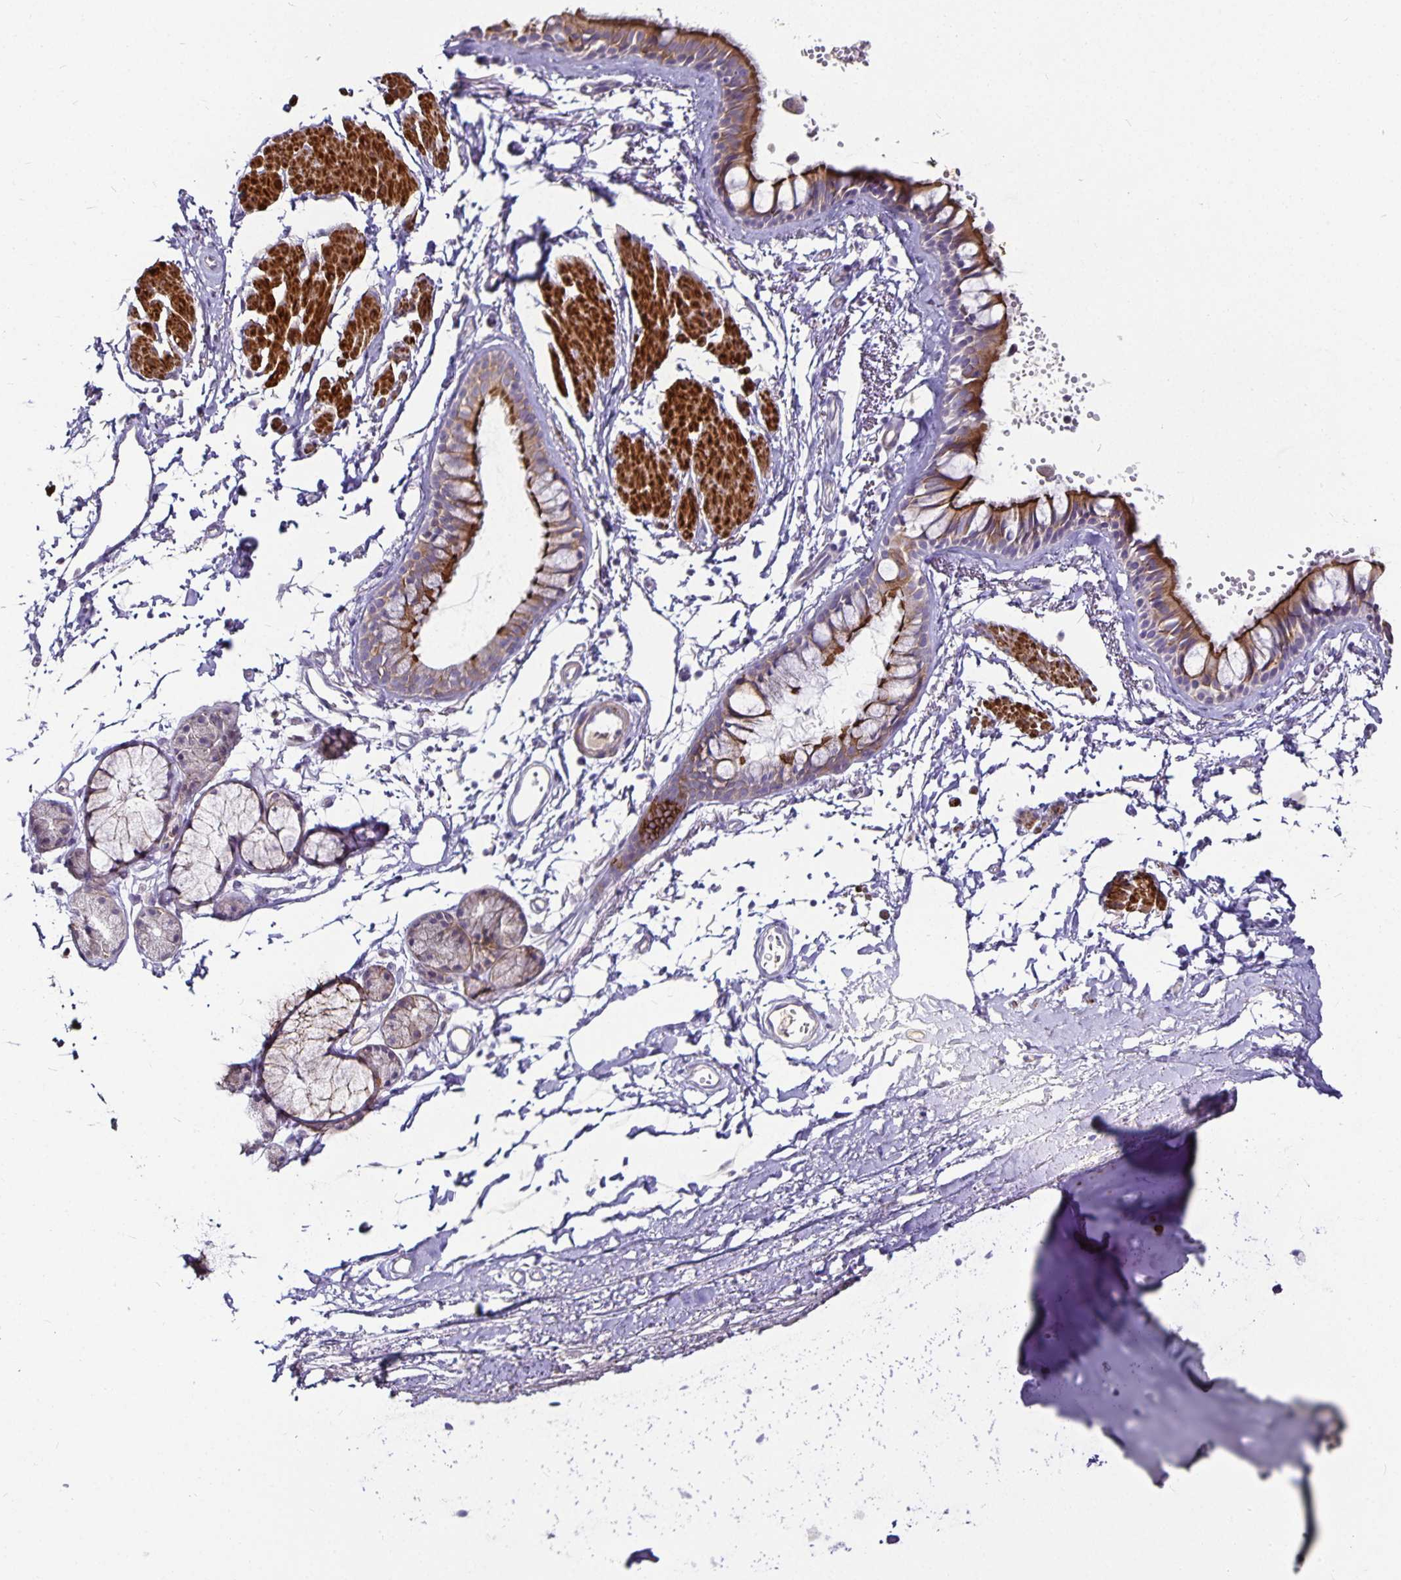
{"staining": {"intensity": "moderate", "quantity": "25%-75%", "location": "cytoplasmic/membranous"}, "tissue": "bronchus", "cell_type": "Respiratory epithelial cells", "image_type": "normal", "snomed": [{"axis": "morphology", "description": "Normal tissue, NOS"}, {"axis": "topography", "description": "Cartilage tissue"}, {"axis": "topography", "description": "Bronchus"}, {"axis": "topography", "description": "Peripheral nerve tissue"}], "caption": "Immunohistochemistry staining of unremarkable bronchus, which reveals medium levels of moderate cytoplasmic/membranous staining in approximately 25%-75% of respiratory epithelial cells indicating moderate cytoplasmic/membranous protein positivity. The staining was performed using DAB (3,3'-diaminobenzidine) (brown) for protein detection and nuclei were counterstained in hematoxylin (blue).", "gene": "CA12", "patient": {"sex": "female", "age": 59}}